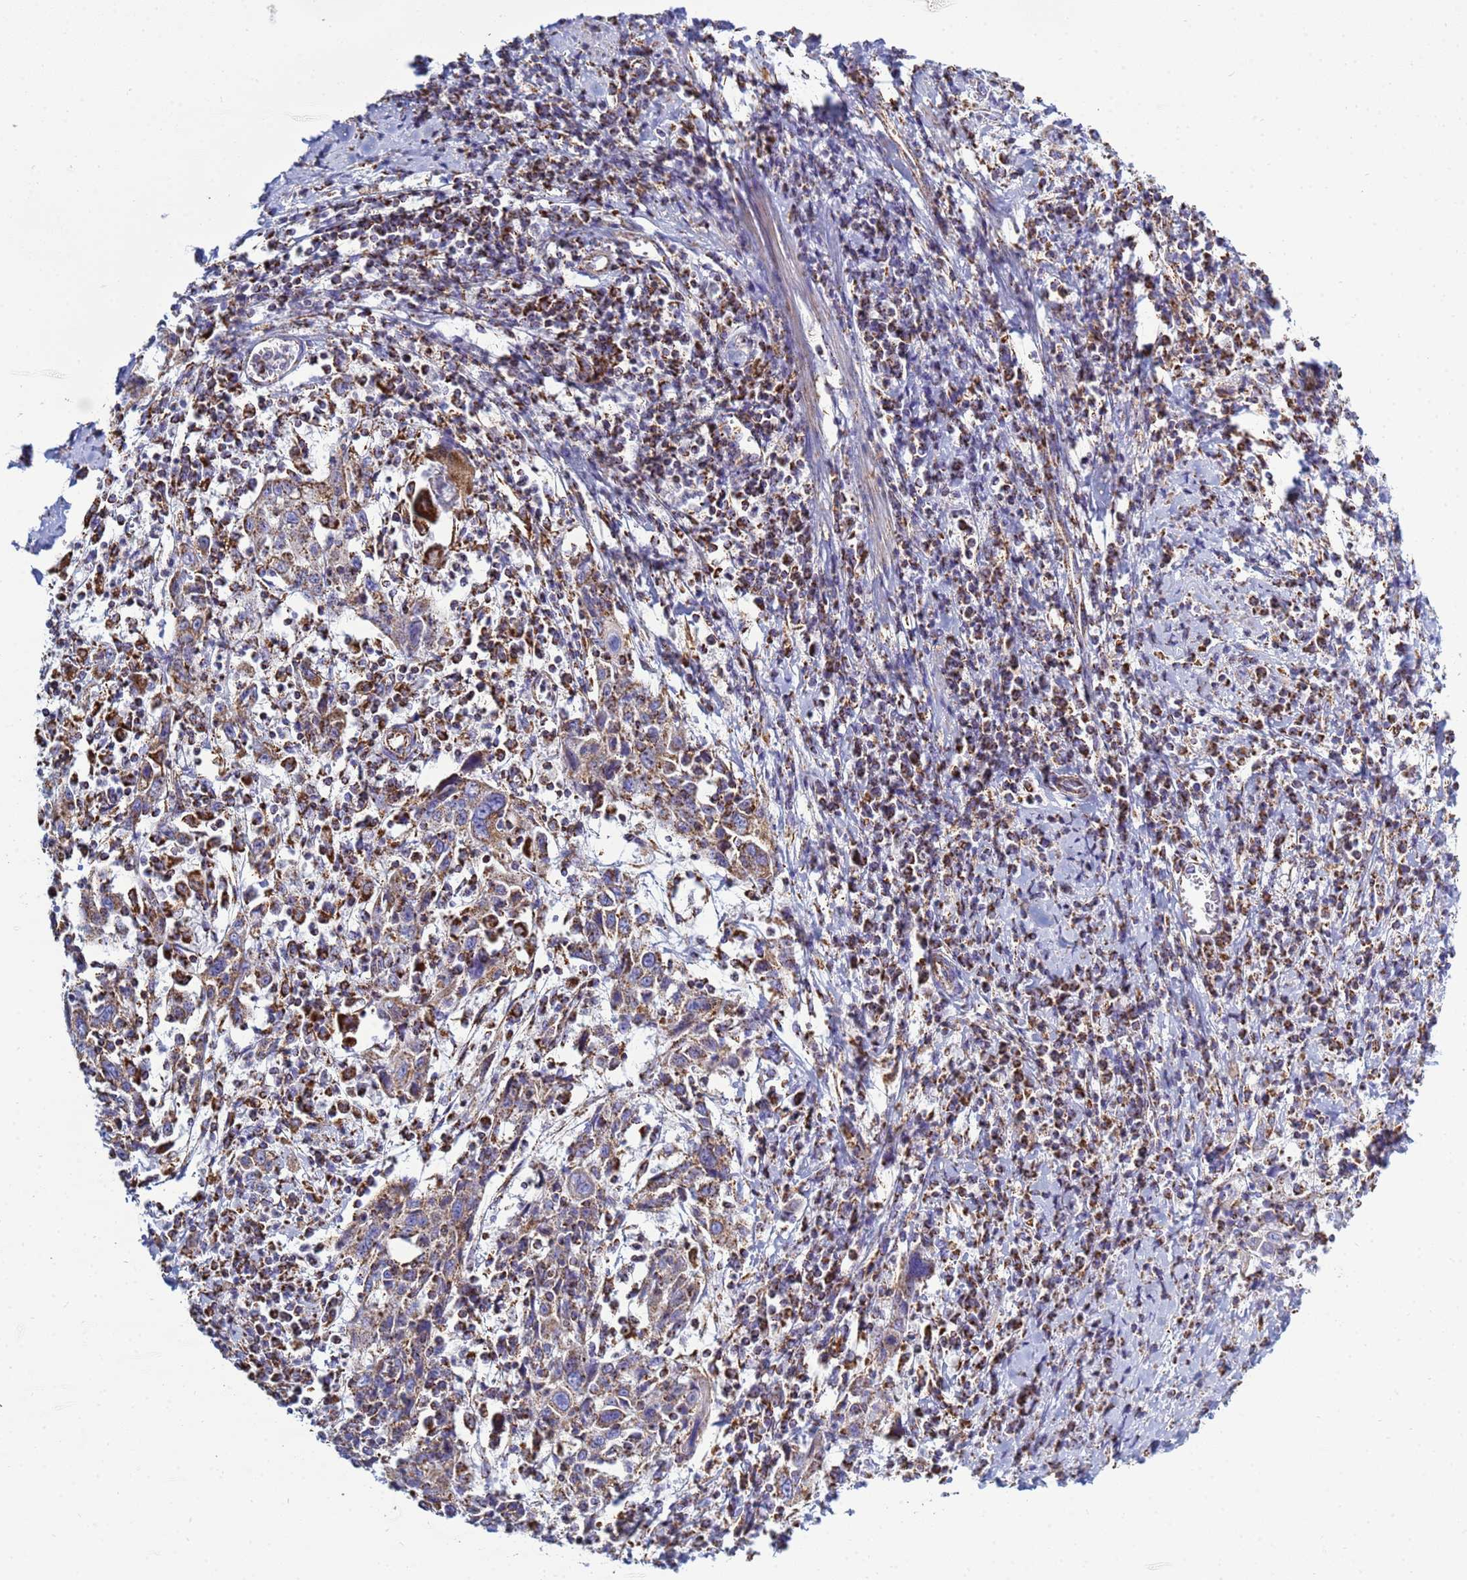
{"staining": {"intensity": "weak", "quantity": ">75%", "location": "cytoplasmic/membranous"}, "tissue": "cervical cancer", "cell_type": "Tumor cells", "image_type": "cancer", "snomed": [{"axis": "morphology", "description": "Squamous cell carcinoma, NOS"}, {"axis": "topography", "description": "Cervix"}], "caption": "Cervical squamous cell carcinoma stained for a protein exhibits weak cytoplasmic/membranous positivity in tumor cells.", "gene": "COQ4", "patient": {"sex": "female", "age": 46}}